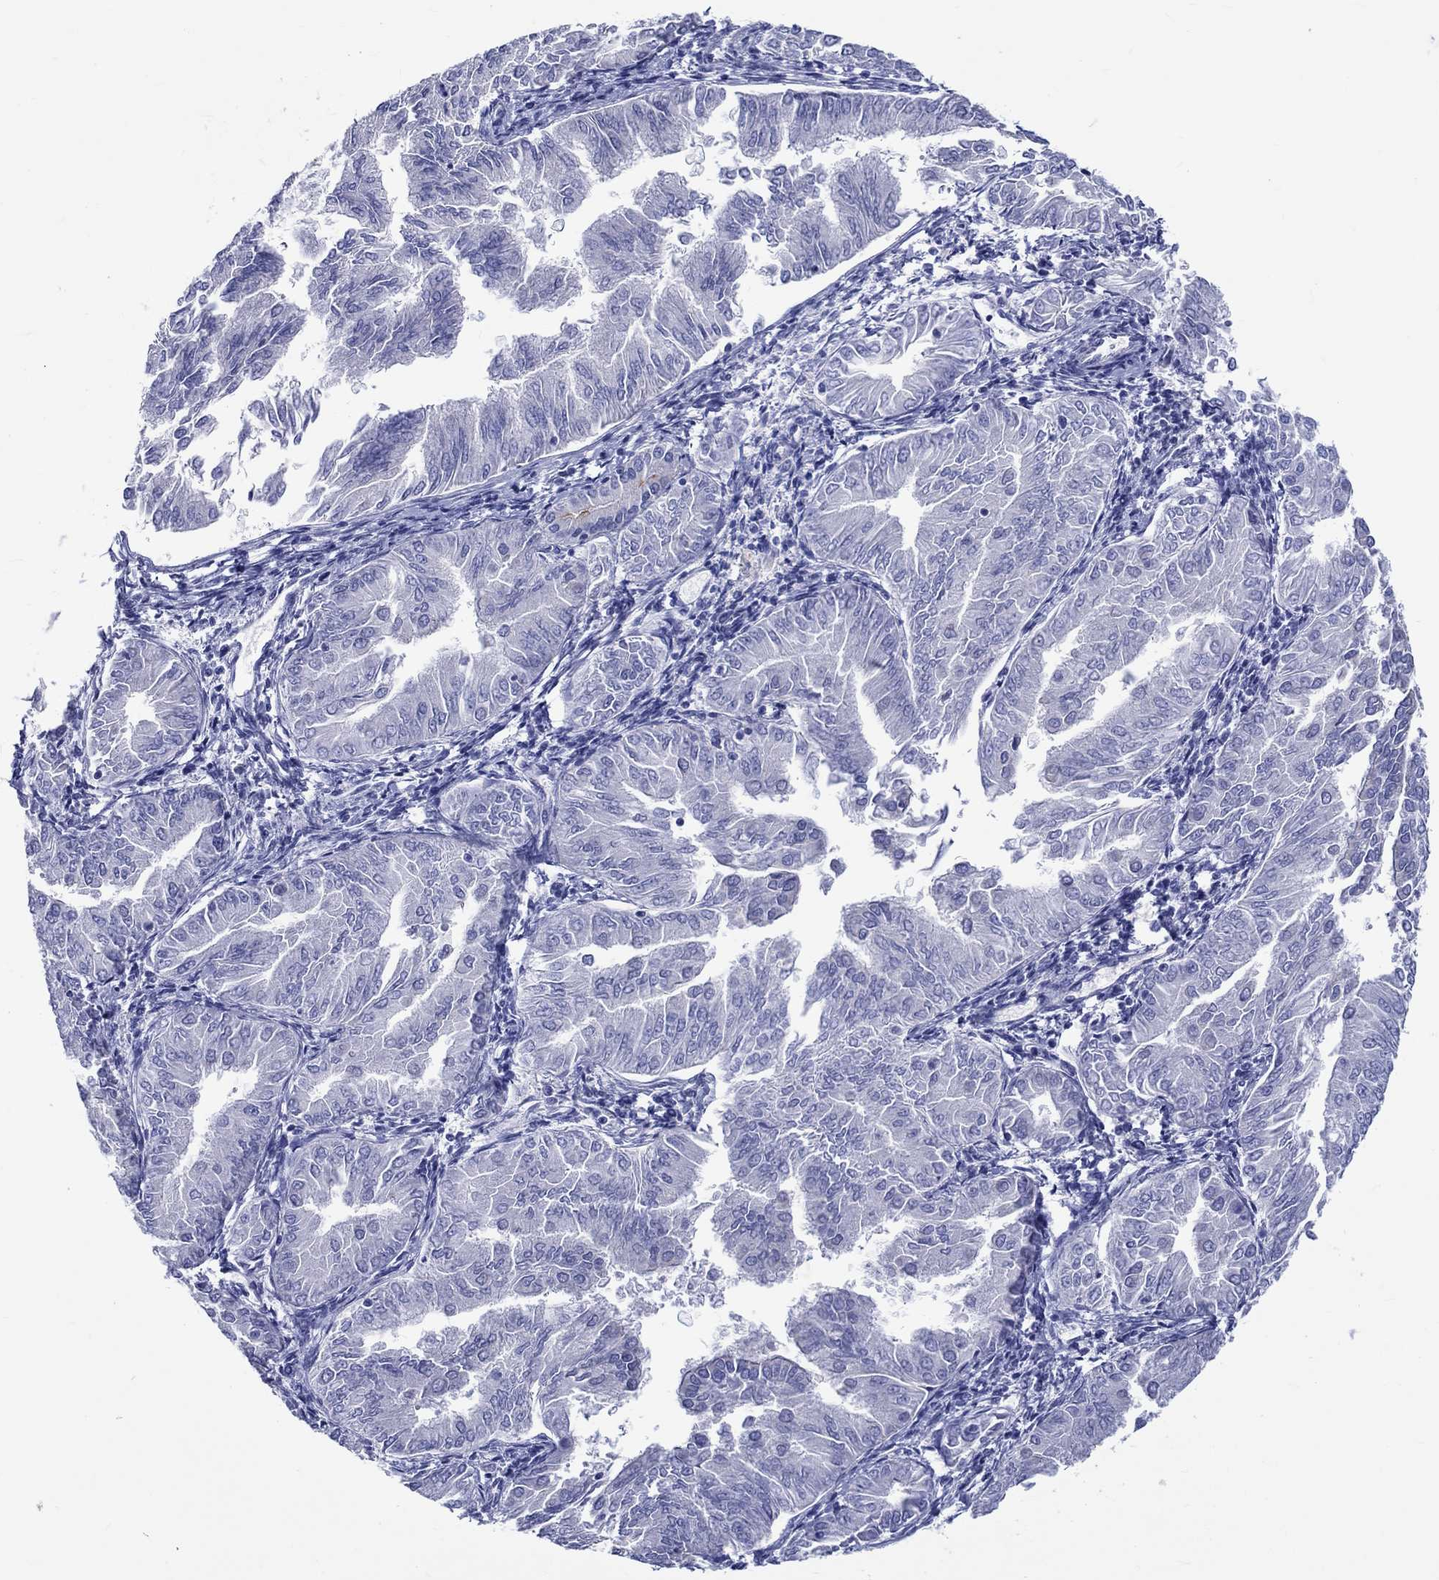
{"staining": {"intensity": "negative", "quantity": "none", "location": "none"}, "tissue": "endometrial cancer", "cell_type": "Tumor cells", "image_type": "cancer", "snomed": [{"axis": "morphology", "description": "Adenocarcinoma, NOS"}, {"axis": "topography", "description": "Endometrium"}], "caption": "High magnification brightfield microscopy of endometrial adenocarcinoma stained with DAB (3,3'-diaminobenzidine) (brown) and counterstained with hematoxylin (blue): tumor cells show no significant positivity.", "gene": "SH2D7", "patient": {"sex": "female", "age": 53}}